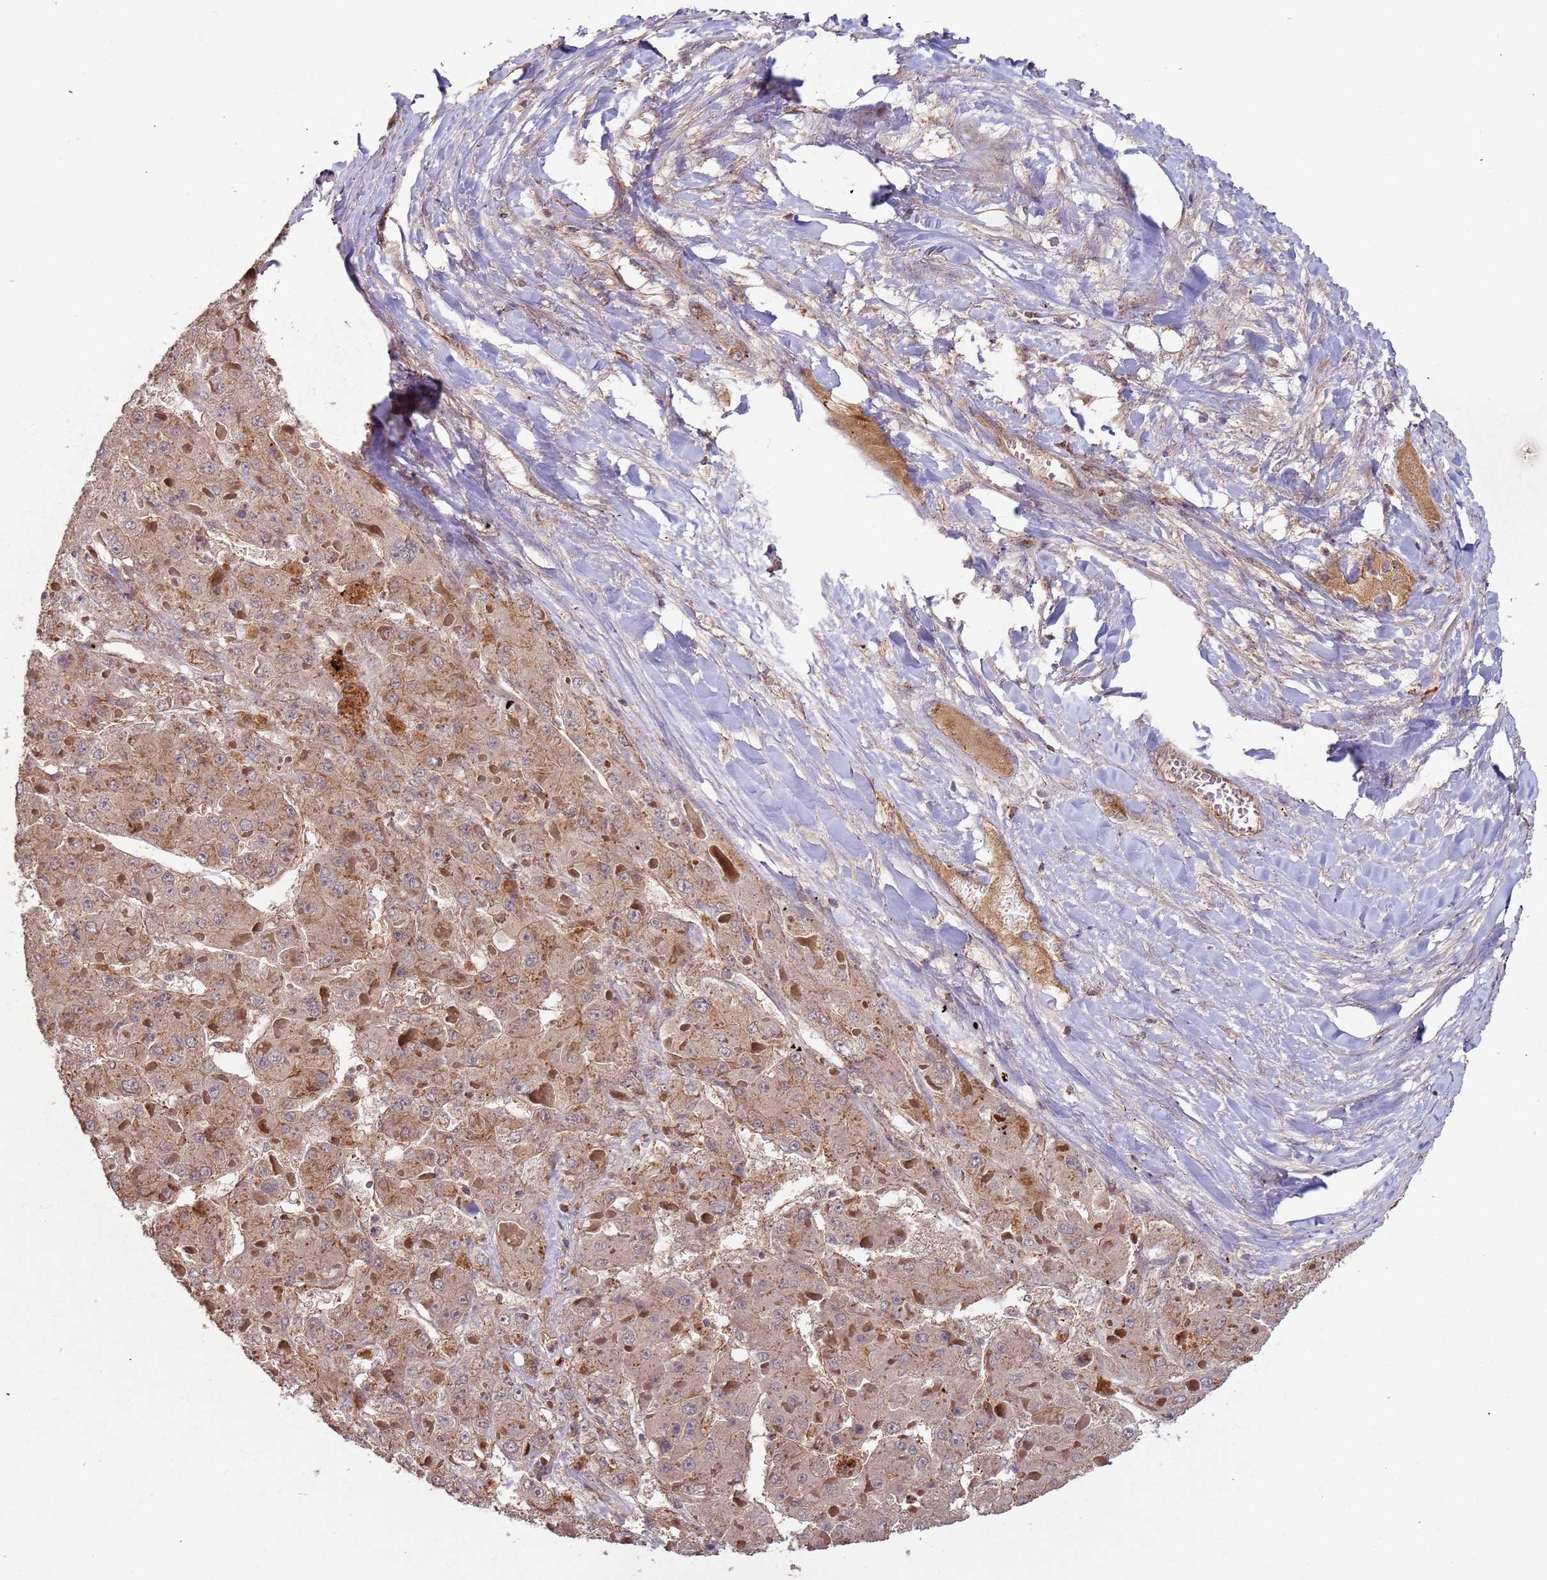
{"staining": {"intensity": "moderate", "quantity": ">75%", "location": "cytoplasmic/membranous"}, "tissue": "liver cancer", "cell_type": "Tumor cells", "image_type": "cancer", "snomed": [{"axis": "morphology", "description": "Carcinoma, Hepatocellular, NOS"}, {"axis": "topography", "description": "Liver"}], "caption": "A histopathology image of human liver hepatocellular carcinoma stained for a protein demonstrates moderate cytoplasmic/membranous brown staining in tumor cells.", "gene": "KANSL1L", "patient": {"sex": "female", "age": 73}}